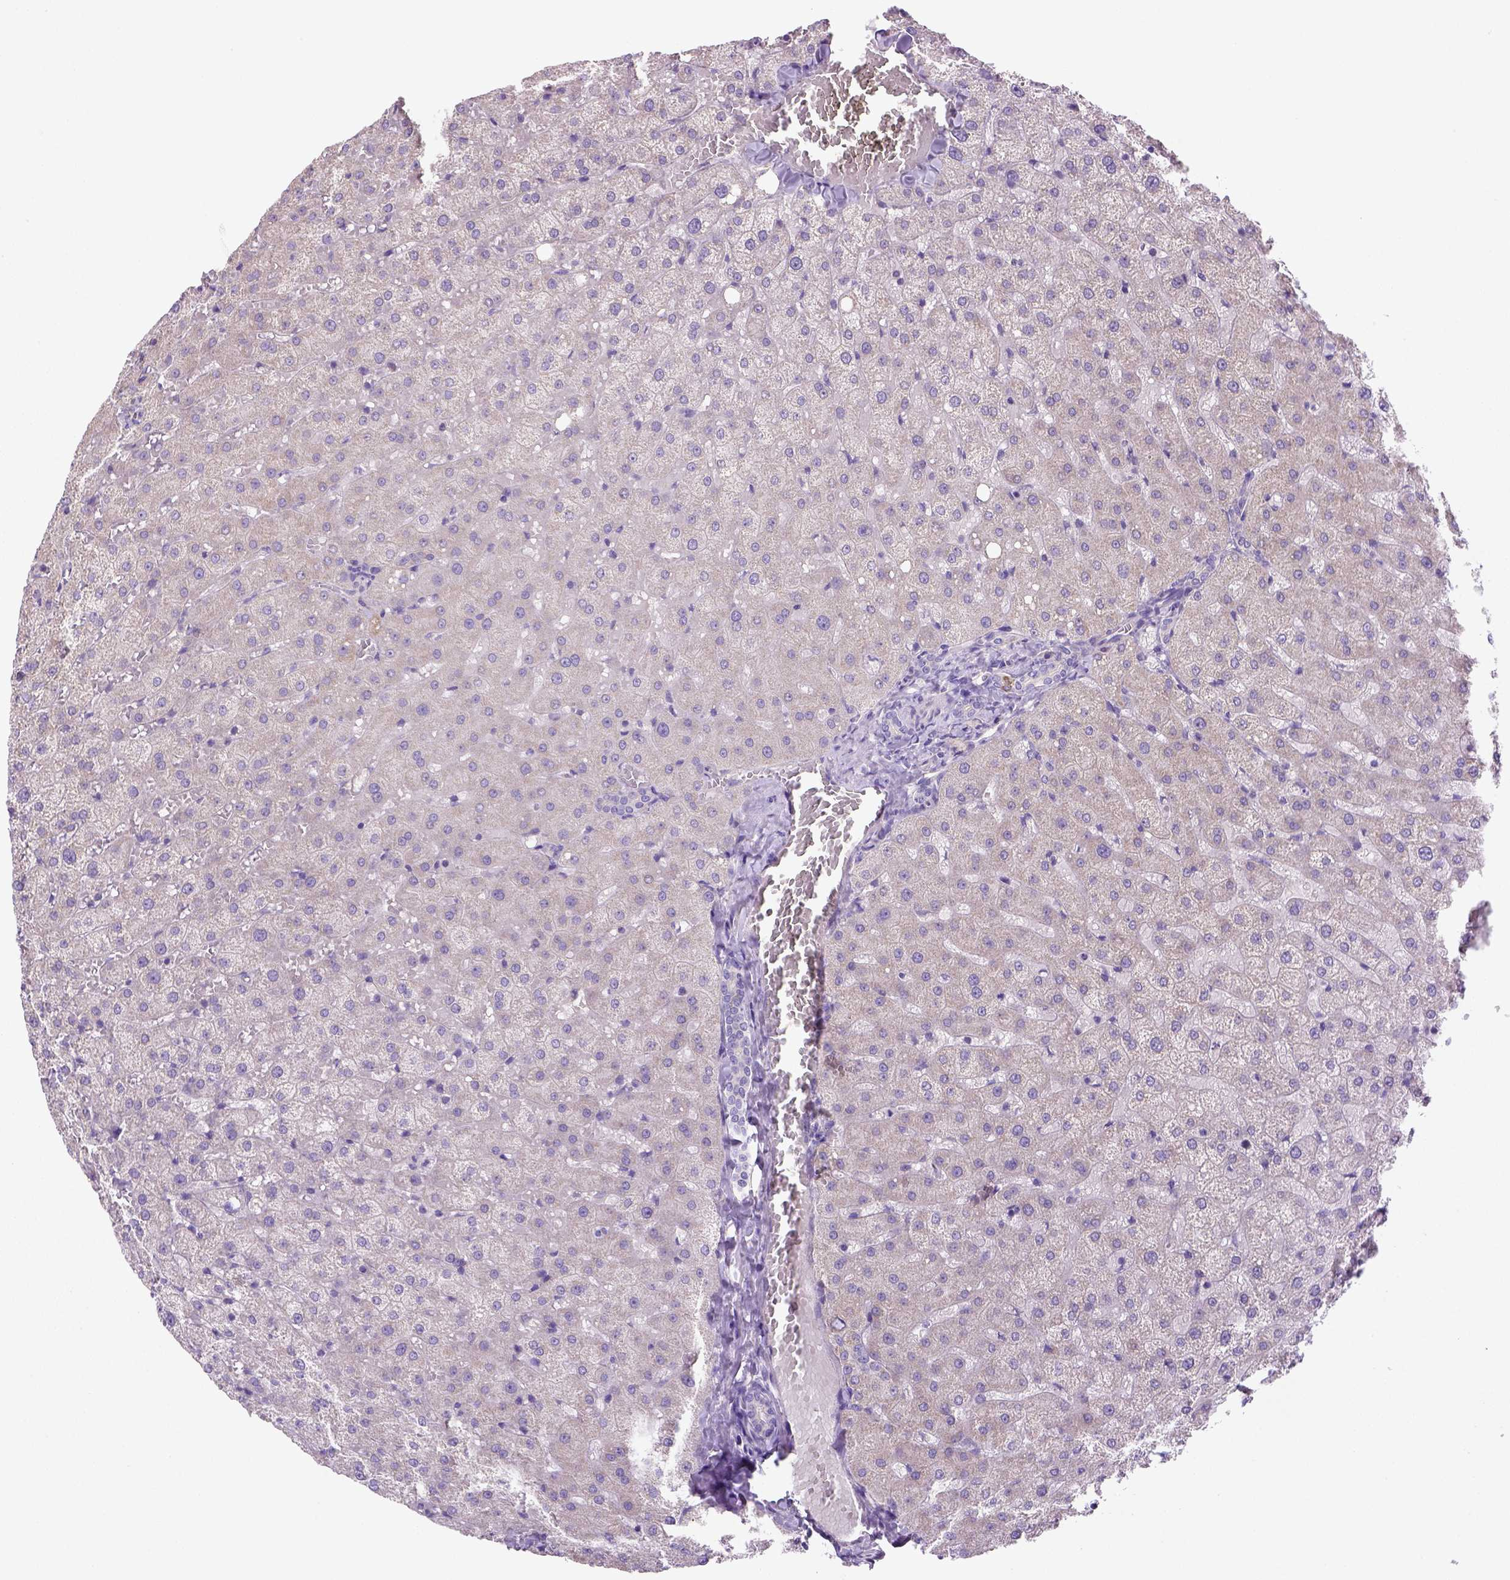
{"staining": {"intensity": "negative", "quantity": "none", "location": "none"}, "tissue": "liver", "cell_type": "Cholangiocytes", "image_type": "normal", "snomed": [{"axis": "morphology", "description": "Normal tissue, NOS"}, {"axis": "topography", "description": "Liver"}], "caption": "This is an immunohistochemistry micrograph of normal liver. There is no expression in cholangiocytes.", "gene": "HTRA1", "patient": {"sex": "female", "age": 50}}